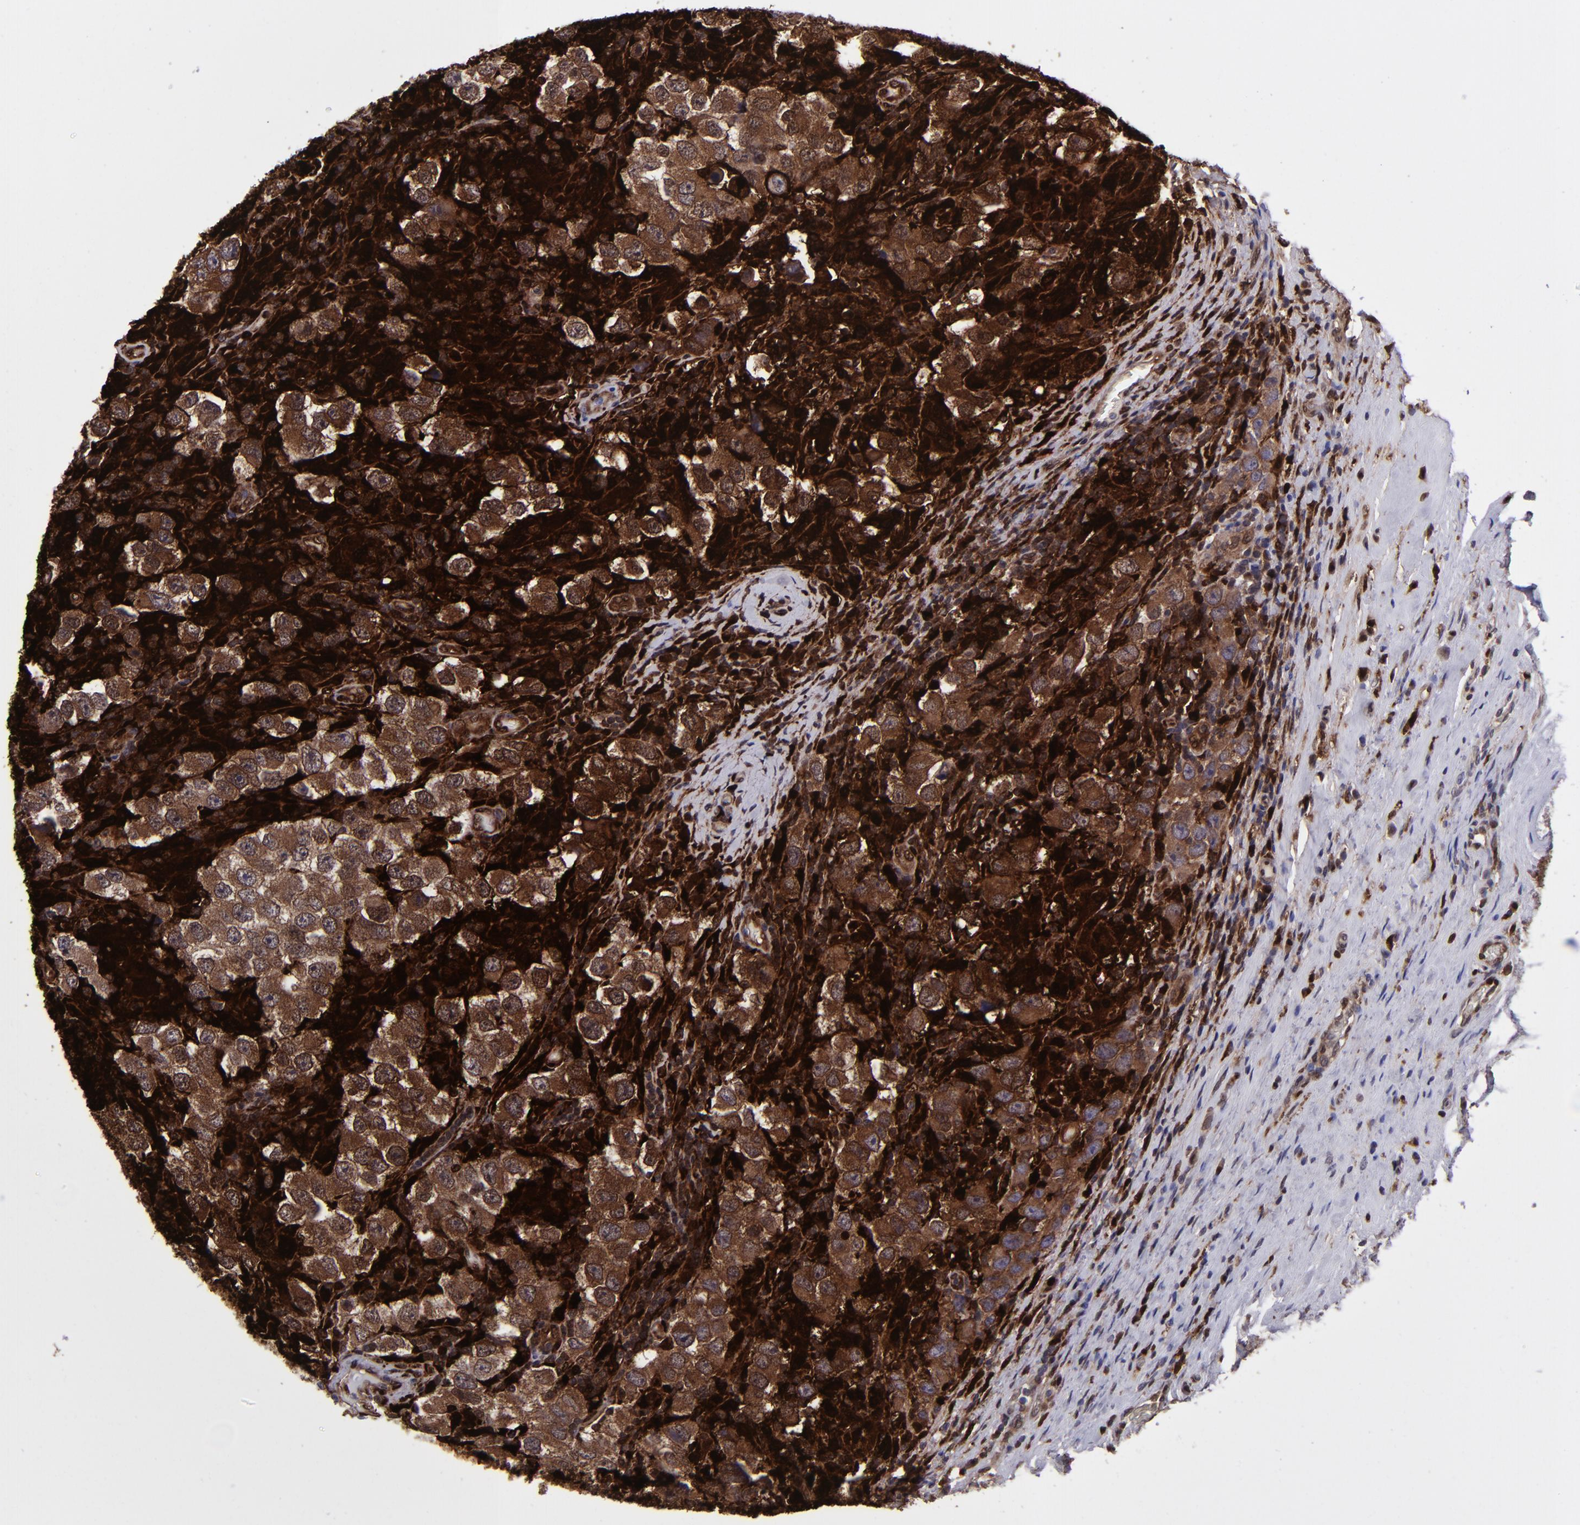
{"staining": {"intensity": "strong", "quantity": ">75%", "location": "cytoplasmic/membranous"}, "tissue": "testis cancer", "cell_type": "Tumor cells", "image_type": "cancer", "snomed": [{"axis": "morphology", "description": "Carcinoma, Embryonal, NOS"}, {"axis": "topography", "description": "Testis"}], "caption": "Protein staining demonstrates strong cytoplasmic/membranous staining in about >75% of tumor cells in testis cancer (embryonal carcinoma).", "gene": "TYMP", "patient": {"sex": "male", "age": 21}}